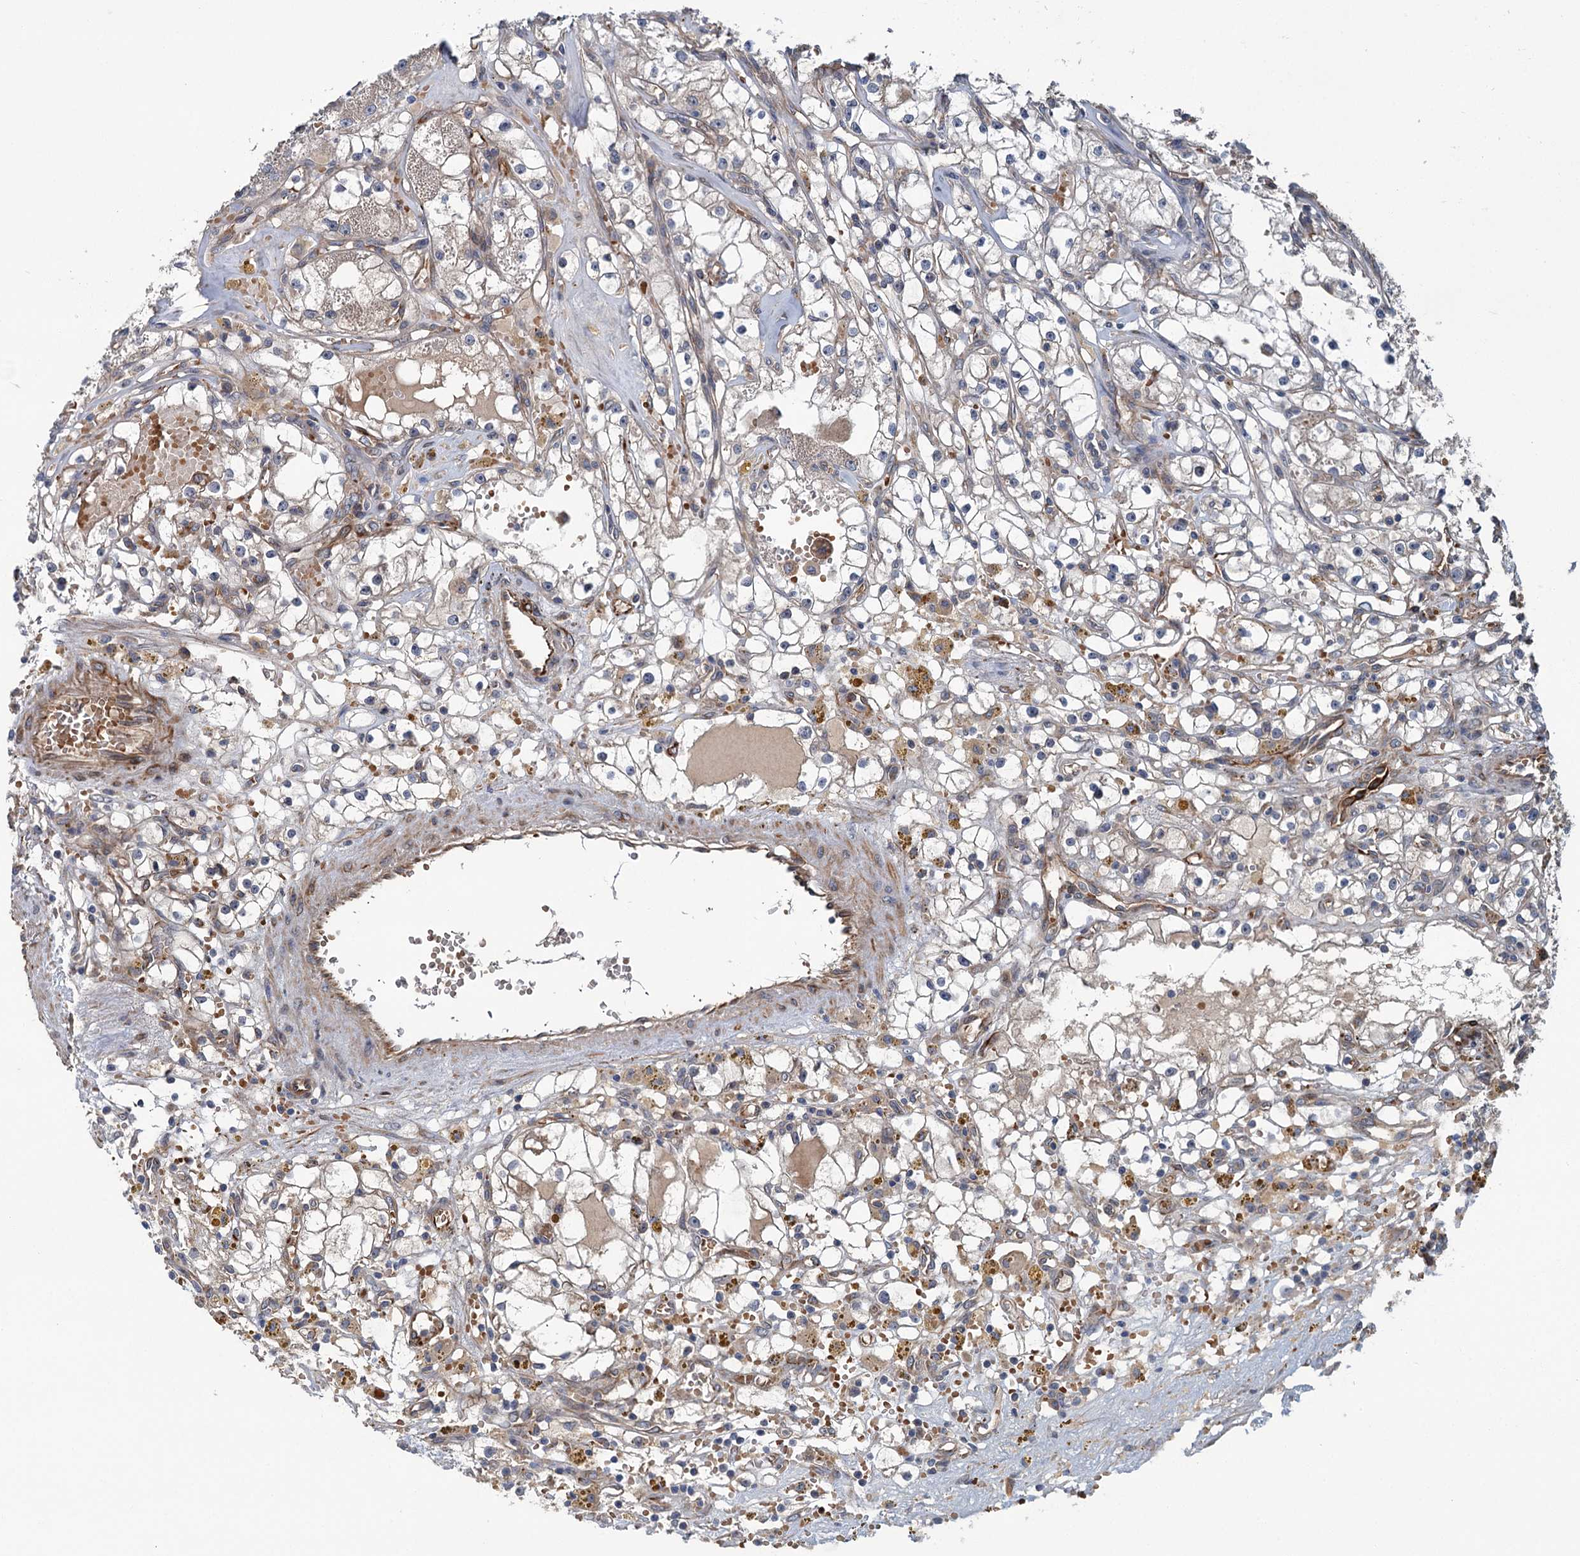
{"staining": {"intensity": "negative", "quantity": "none", "location": "none"}, "tissue": "renal cancer", "cell_type": "Tumor cells", "image_type": "cancer", "snomed": [{"axis": "morphology", "description": "Adenocarcinoma, NOS"}, {"axis": "topography", "description": "Kidney"}], "caption": "Histopathology image shows no significant protein positivity in tumor cells of renal cancer (adenocarcinoma).", "gene": "PKN2", "patient": {"sex": "male", "age": 56}}